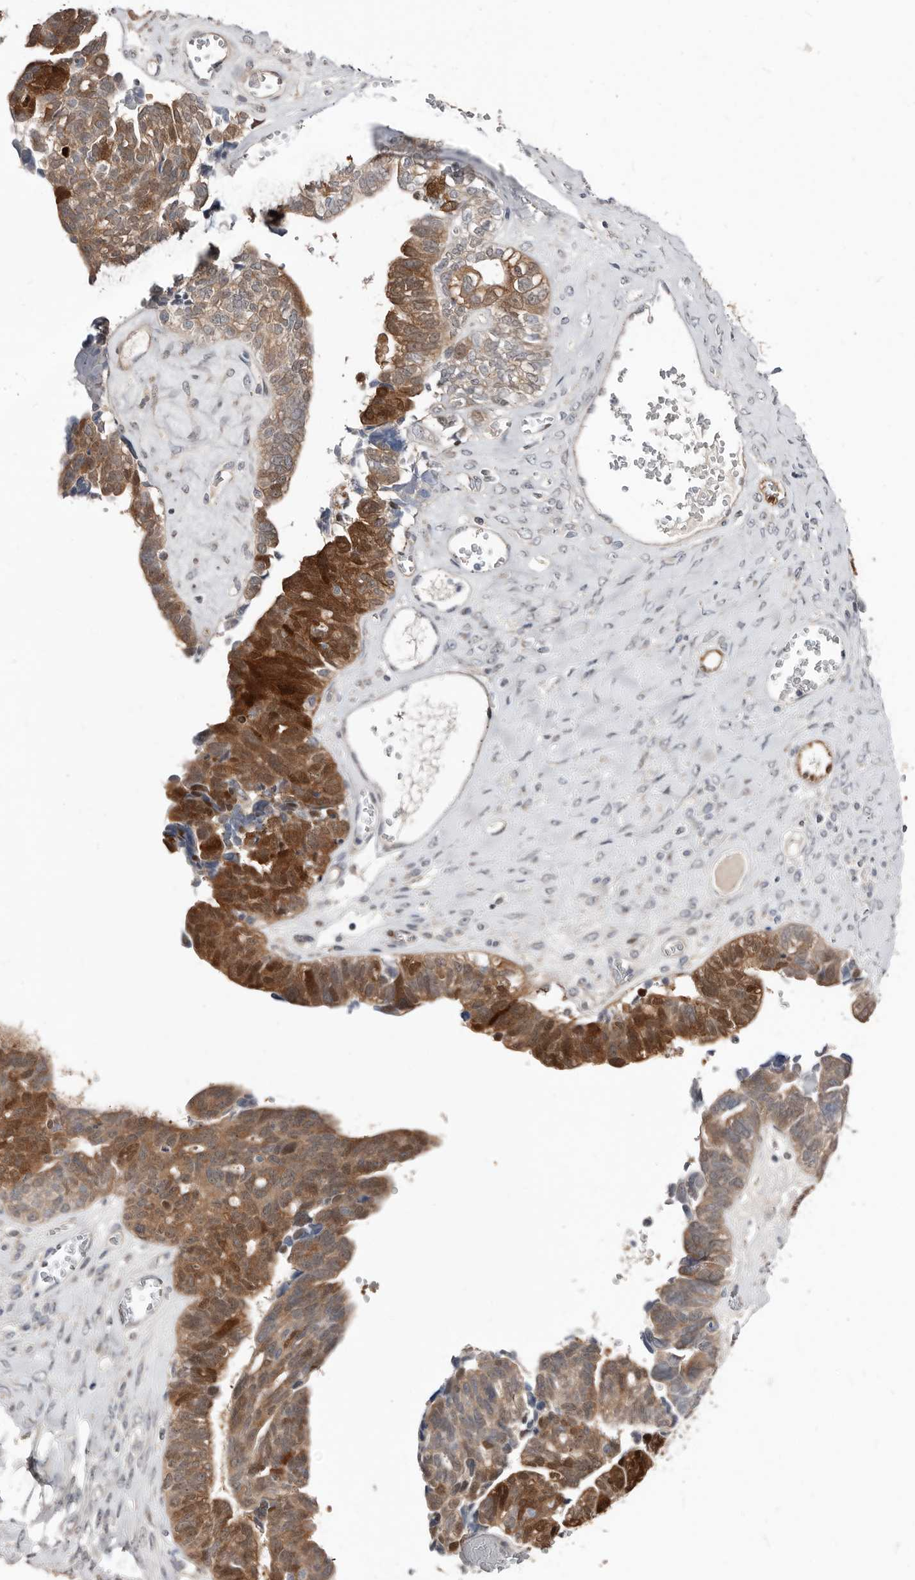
{"staining": {"intensity": "strong", "quantity": ">75%", "location": "cytoplasmic/membranous,nuclear"}, "tissue": "ovarian cancer", "cell_type": "Tumor cells", "image_type": "cancer", "snomed": [{"axis": "morphology", "description": "Cystadenocarcinoma, serous, NOS"}, {"axis": "topography", "description": "Ovary"}], "caption": "Ovarian cancer was stained to show a protein in brown. There is high levels of strong cytoplasmic/membranous and nuclear staining in about >75% of tumor cells.", "gene": "ASRGL1", "patient": {"sex": "female", "age": 79}}